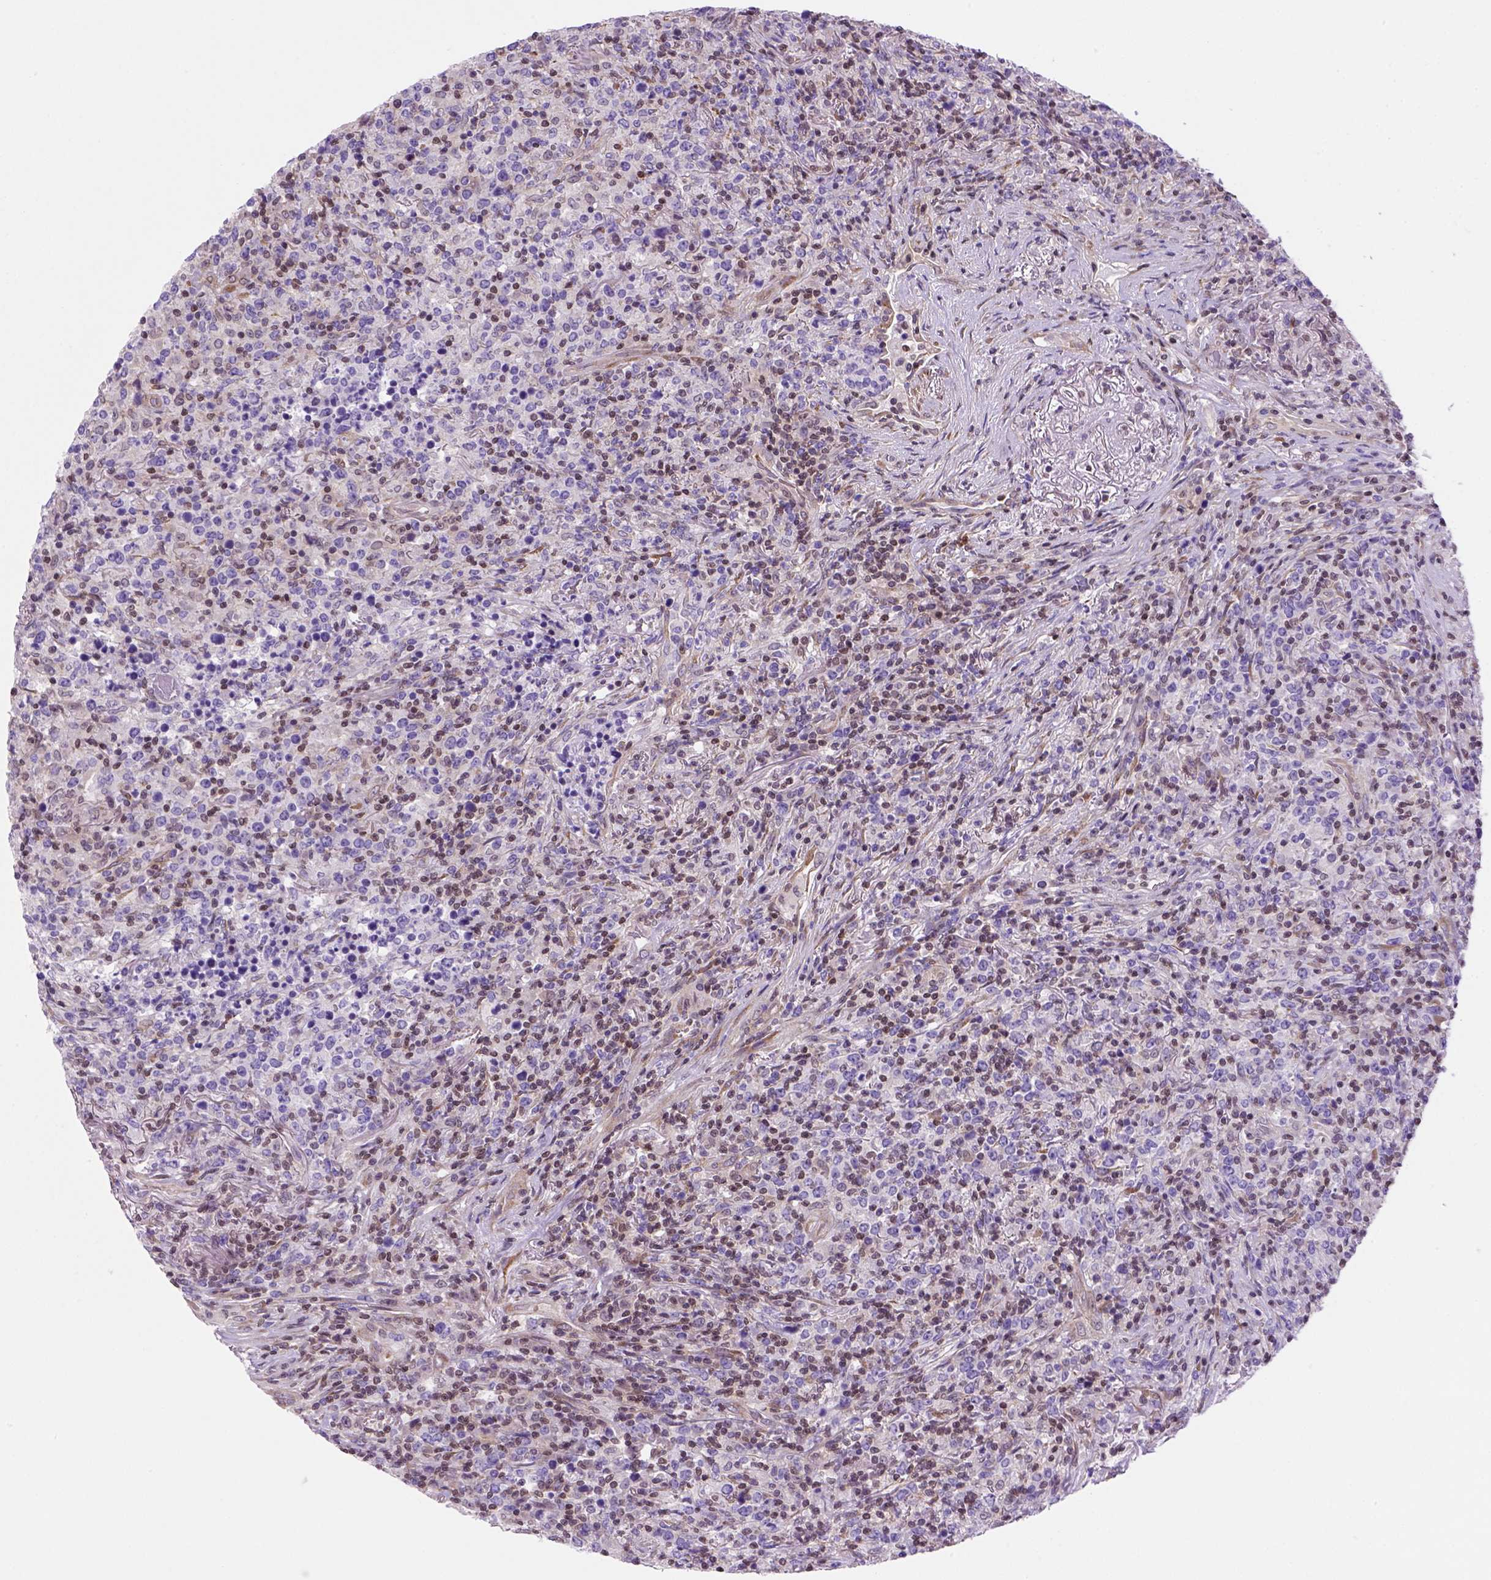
{"staining": {"intensity": "moderate", "quantity": "<25%", "location": "nuclear"}, "tissue": "lymphoma", "cell_type": "Tumor cells", "image_type": "cancer", "snomed": [{"axis": "morphology", "description": "Malignant lymphoma, non-Hodgkin's type, High grade"}, {"axis": "topography", "description": "Lung"}], "caption": "There is low levels of moderate nuclear expression in tumor cells of malignant lymphoma, non-Hodgkin's type (high-grade), as demonstrated by immunohistochemical staining (brown color).", "gene": "MGMT", "patient": {"sex": "male", "age": 79}}